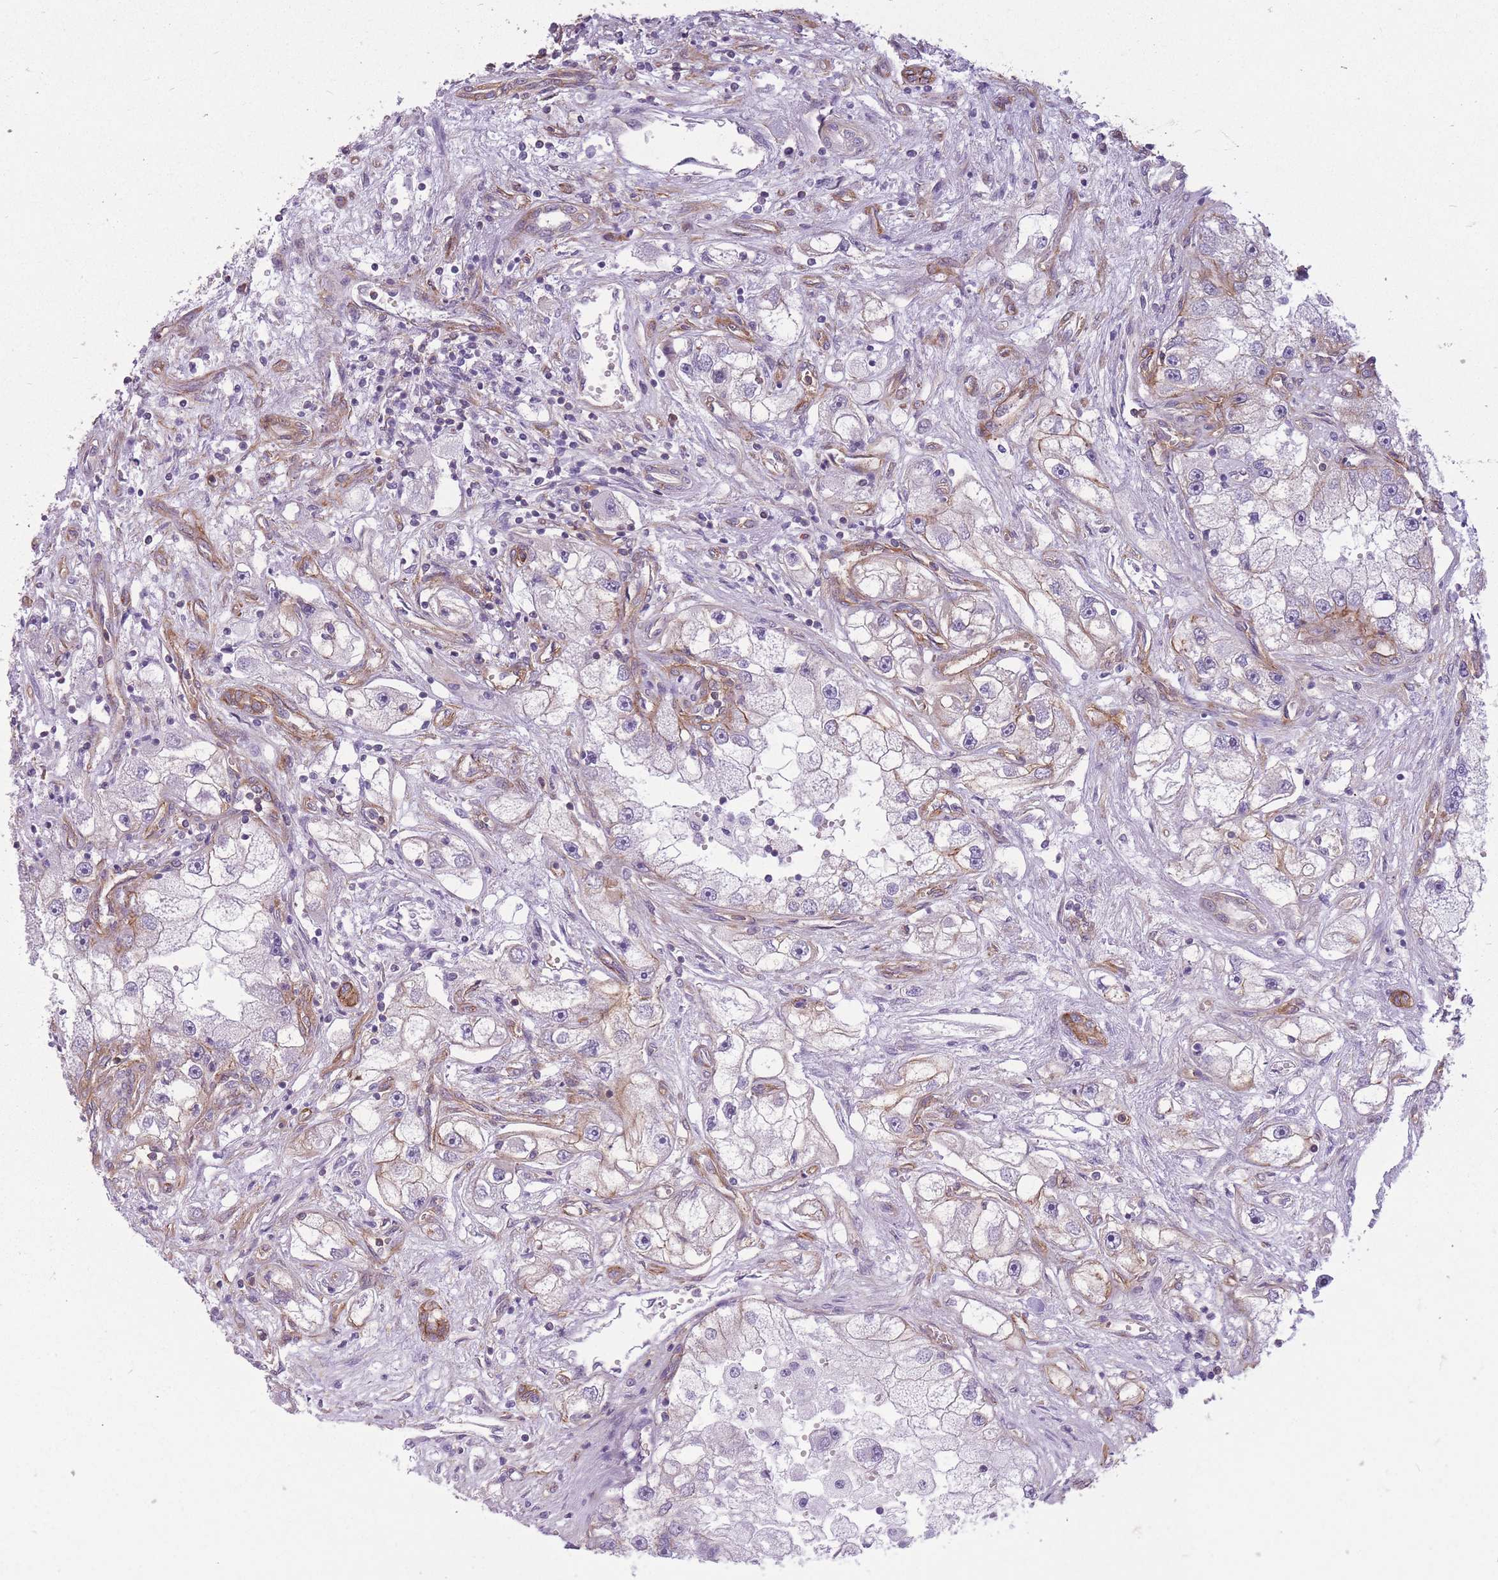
{"staining": {"intensity": "negative", "quantity": "none", "location": "none"}, "tissue": "renal cancer", "cell_type": "Tumor cells", "image_type": "cancer", "snomed": [{"axis": "morphology", "description": "Adenocarcinoma, NOS"}, {"axis": "topography", "description": "Kidney"}], "caption": "An image of human renal cancer (adenocarcinoma) is negative for staining in tumor cells.", "gene": "ADD1", "patient": {"sex": "male", "age": 63}}